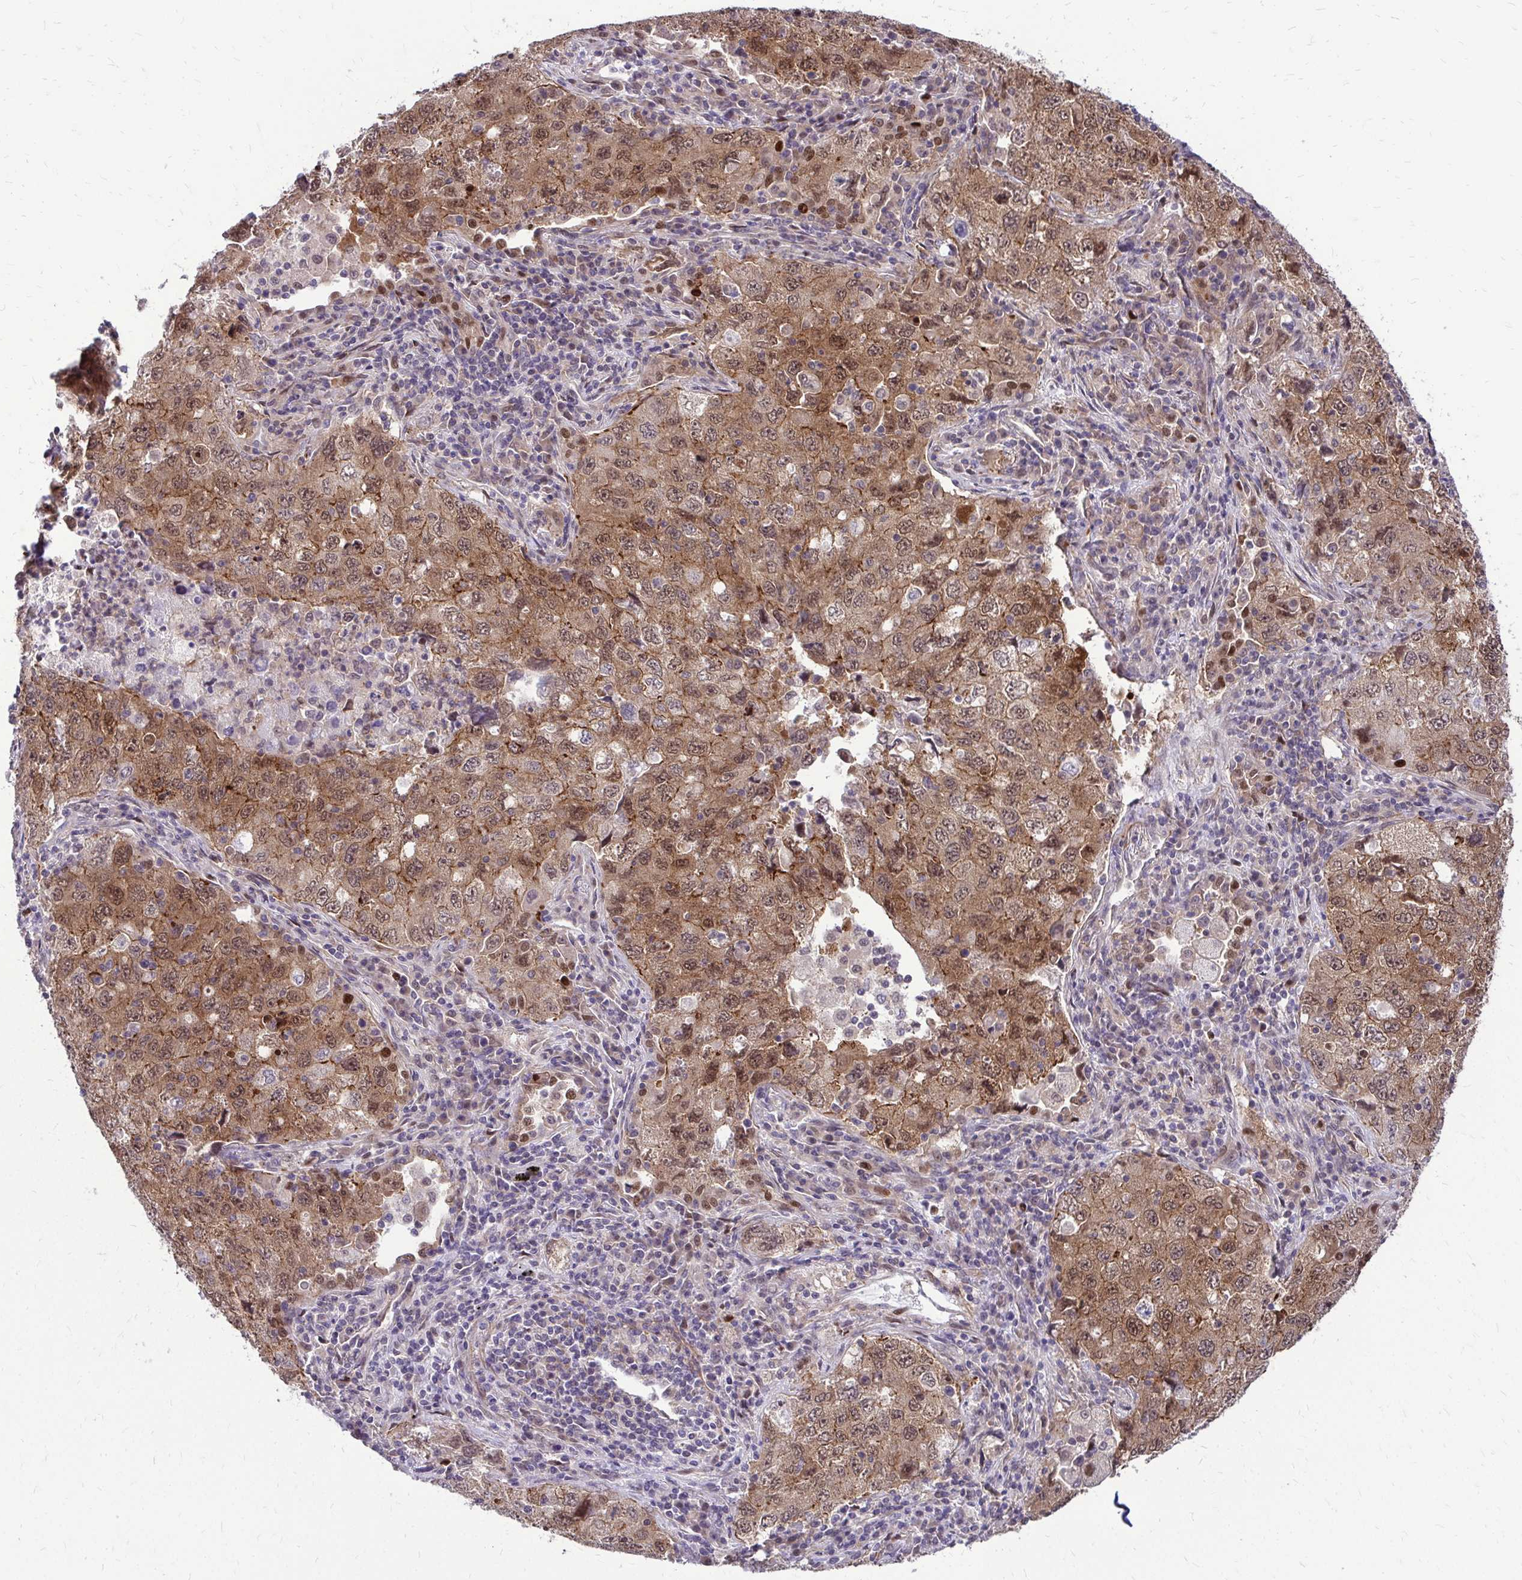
{"staining": {"intensity": "moderate", "quantity": ">75%", "location": "cytoplasmic/membranous,nuclear"}, "tissue": "lung cancer", "cell_type": "Tumor cells", "image_type": "cancer", "snomed": [{"axis": "morphology", "description": "Adenocarcinoma, NOS"}, {"axis": "topography", "description": "Lung"}], "caption": "An immunohistochemistry (IHC) histopathology image of tumor tissue is shown. Protein staining in brown shows moderate cytoplasmic/membranous and nuclear positivity in adenocarcinoma (lung) within tumor cells.", "gene": "TRIP6", "patient": {"sex": "female", "age": 57}}